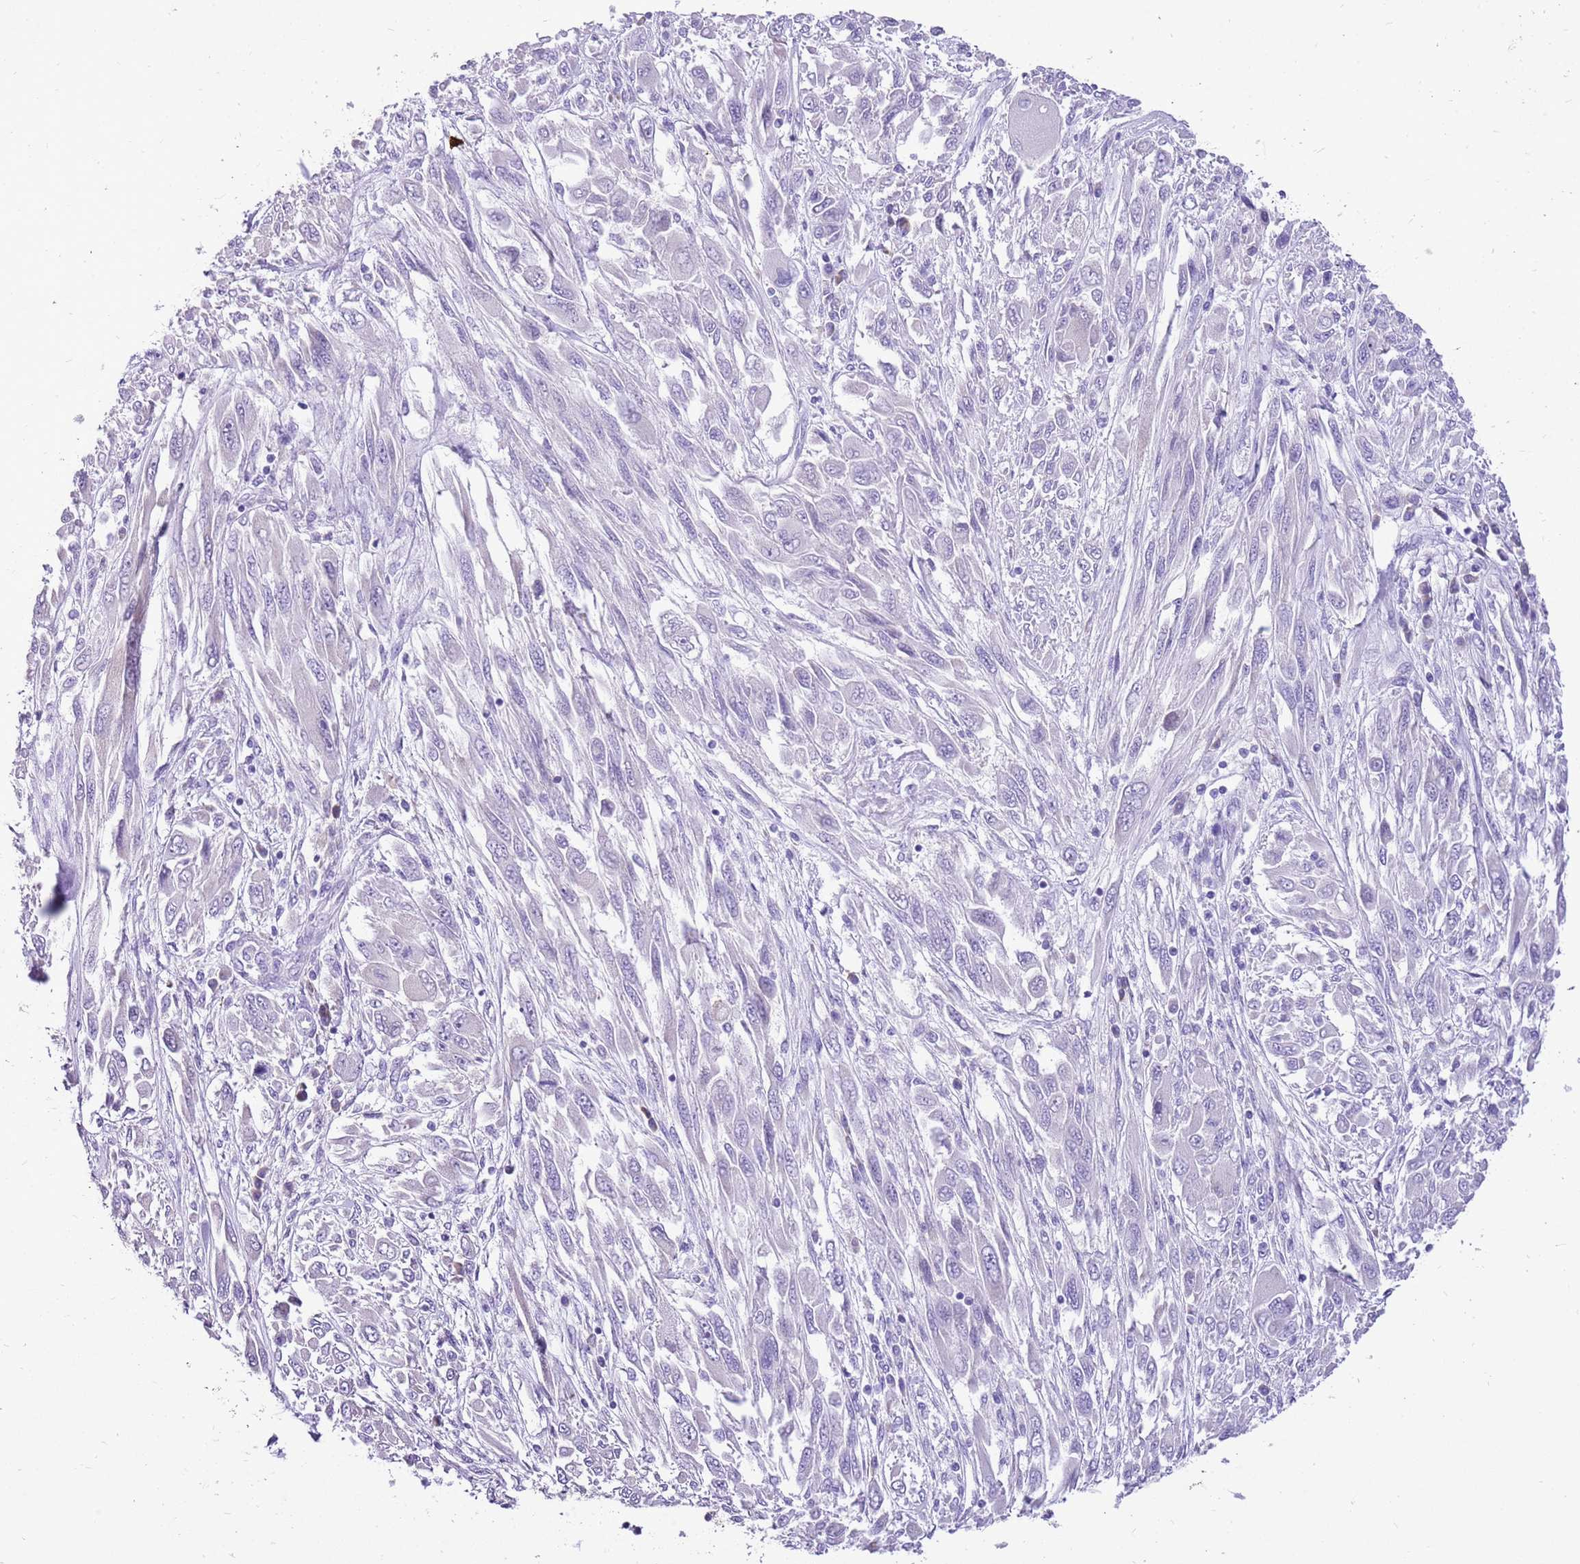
{"staining": {"intensity": "negative", "quantity": "none", "location": "none"}, "tissue": "melanoma", "cell_type": "Tumor cells", "image_type": "cancer", "snomed": [{"axis": "morphology", "description": "Malignant melanoma, NOS"}, {"axis": "topography", "description": "Skin"}], "caption": "Immunohistochemistry of human malignant melanoma reveals no positivity in tumor cells. (DAB (3,3'-diaminobenzidine) immunohistochemistry (IHC), high magnification).", "gene": "R3HDM4", "patient": {"sex": "female", "age": 91}}